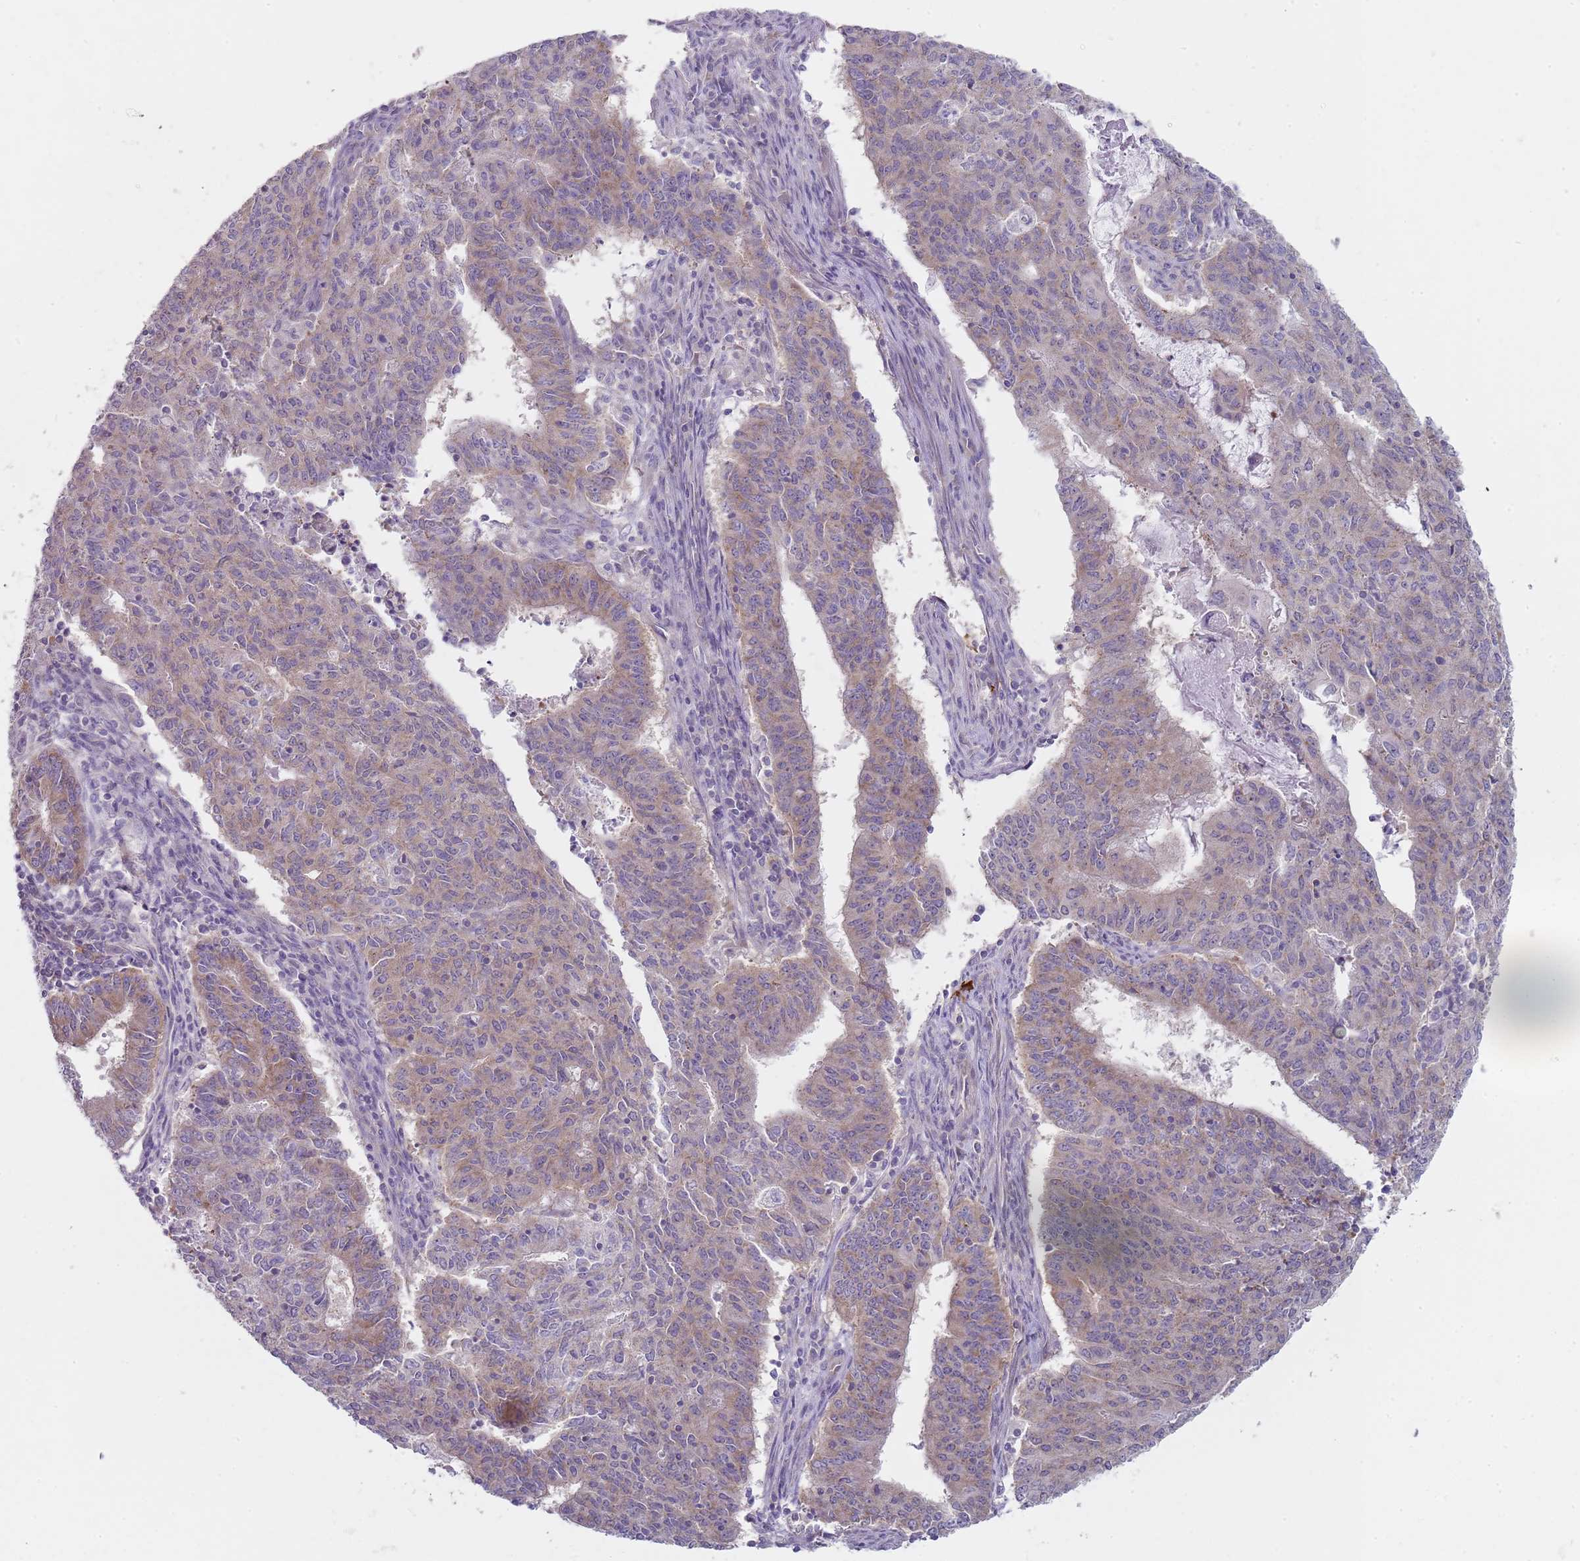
{"staining": {"intensity": "moderate", "quantity": "25%-75%", "location": "cytoplasmic/membranous"}, "tissue": "endometrial cancer", "cell_type": "Tumor cells", "image_type": "cancer", "snomed": [{"axis": "morphology", "description": "Adenocarcinoma, NOS"}, {"axis": "topography", "description": "Endometrium"}], "caption": "Human endometrial cancer (adenocarcinoma) stained for a protein (brown) exhibits moderate cytoplasmic/membranous positive expression in about 25%-75% of tumor cells.", "gene": "SLC26A6", "patient": {"sex": "female", "age": 59}}